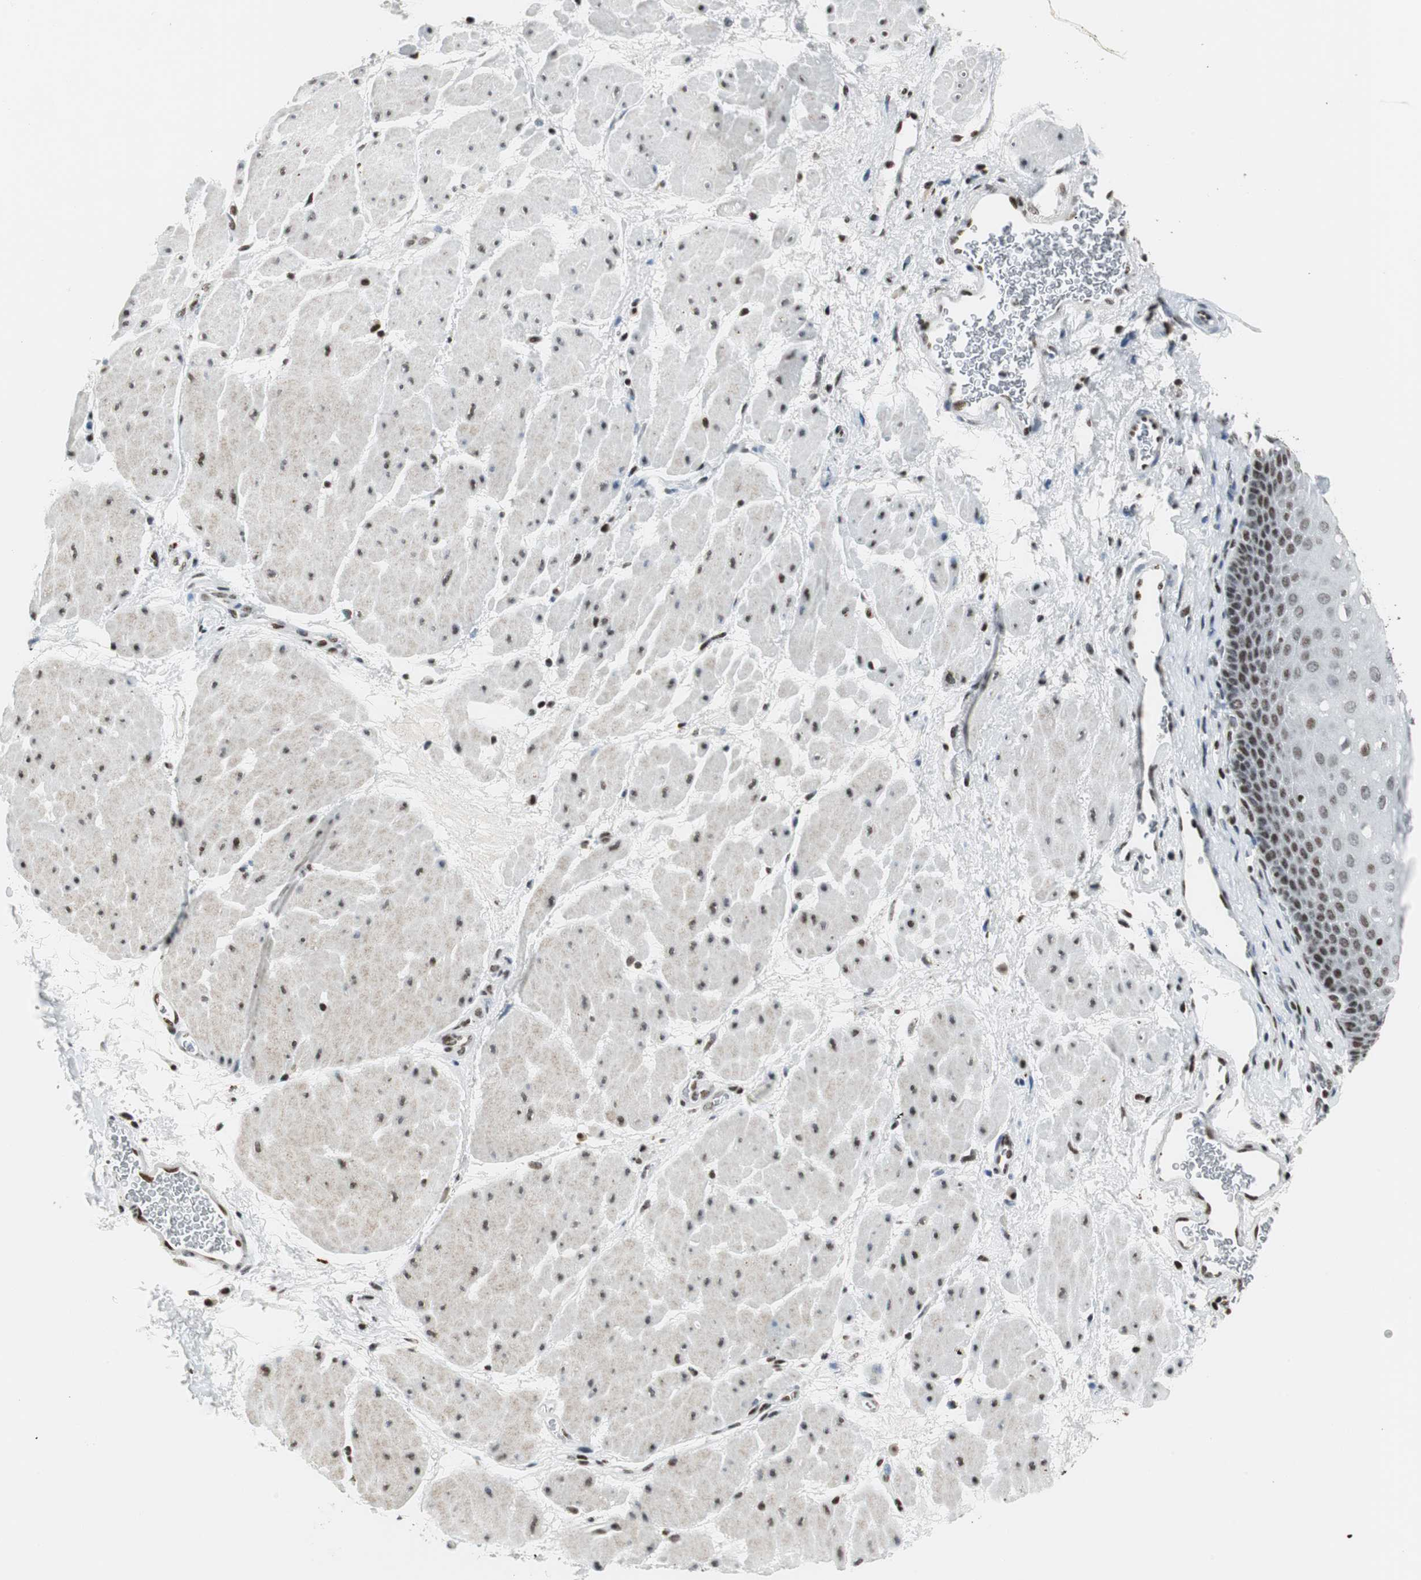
{"staining": {"intensity": "moderate", "quantity": "25%-75%", "location": "nuclear"}, "tissue": "esophagus", "cell_type": "Squamous epithelial cells", "image_type": "normal", "snomed": [{"axis": "morphology", "description": "Normal tissue, NOS"}, {"axis": "topography", "description": "Esophagus"}], "caption": "Immunohistochemistry (IHC) of unremarkable esophagus exhibits medium levels of moderate nuclear positivity in approximately 25%-75% of squamous epithelial cells. (DAB (3,3'-diaminobenzidine) = brown stain, brightfield microscopy at high magnification).", "gene": "RBBP4", "patient": {"sex": "male", "age": 48}}